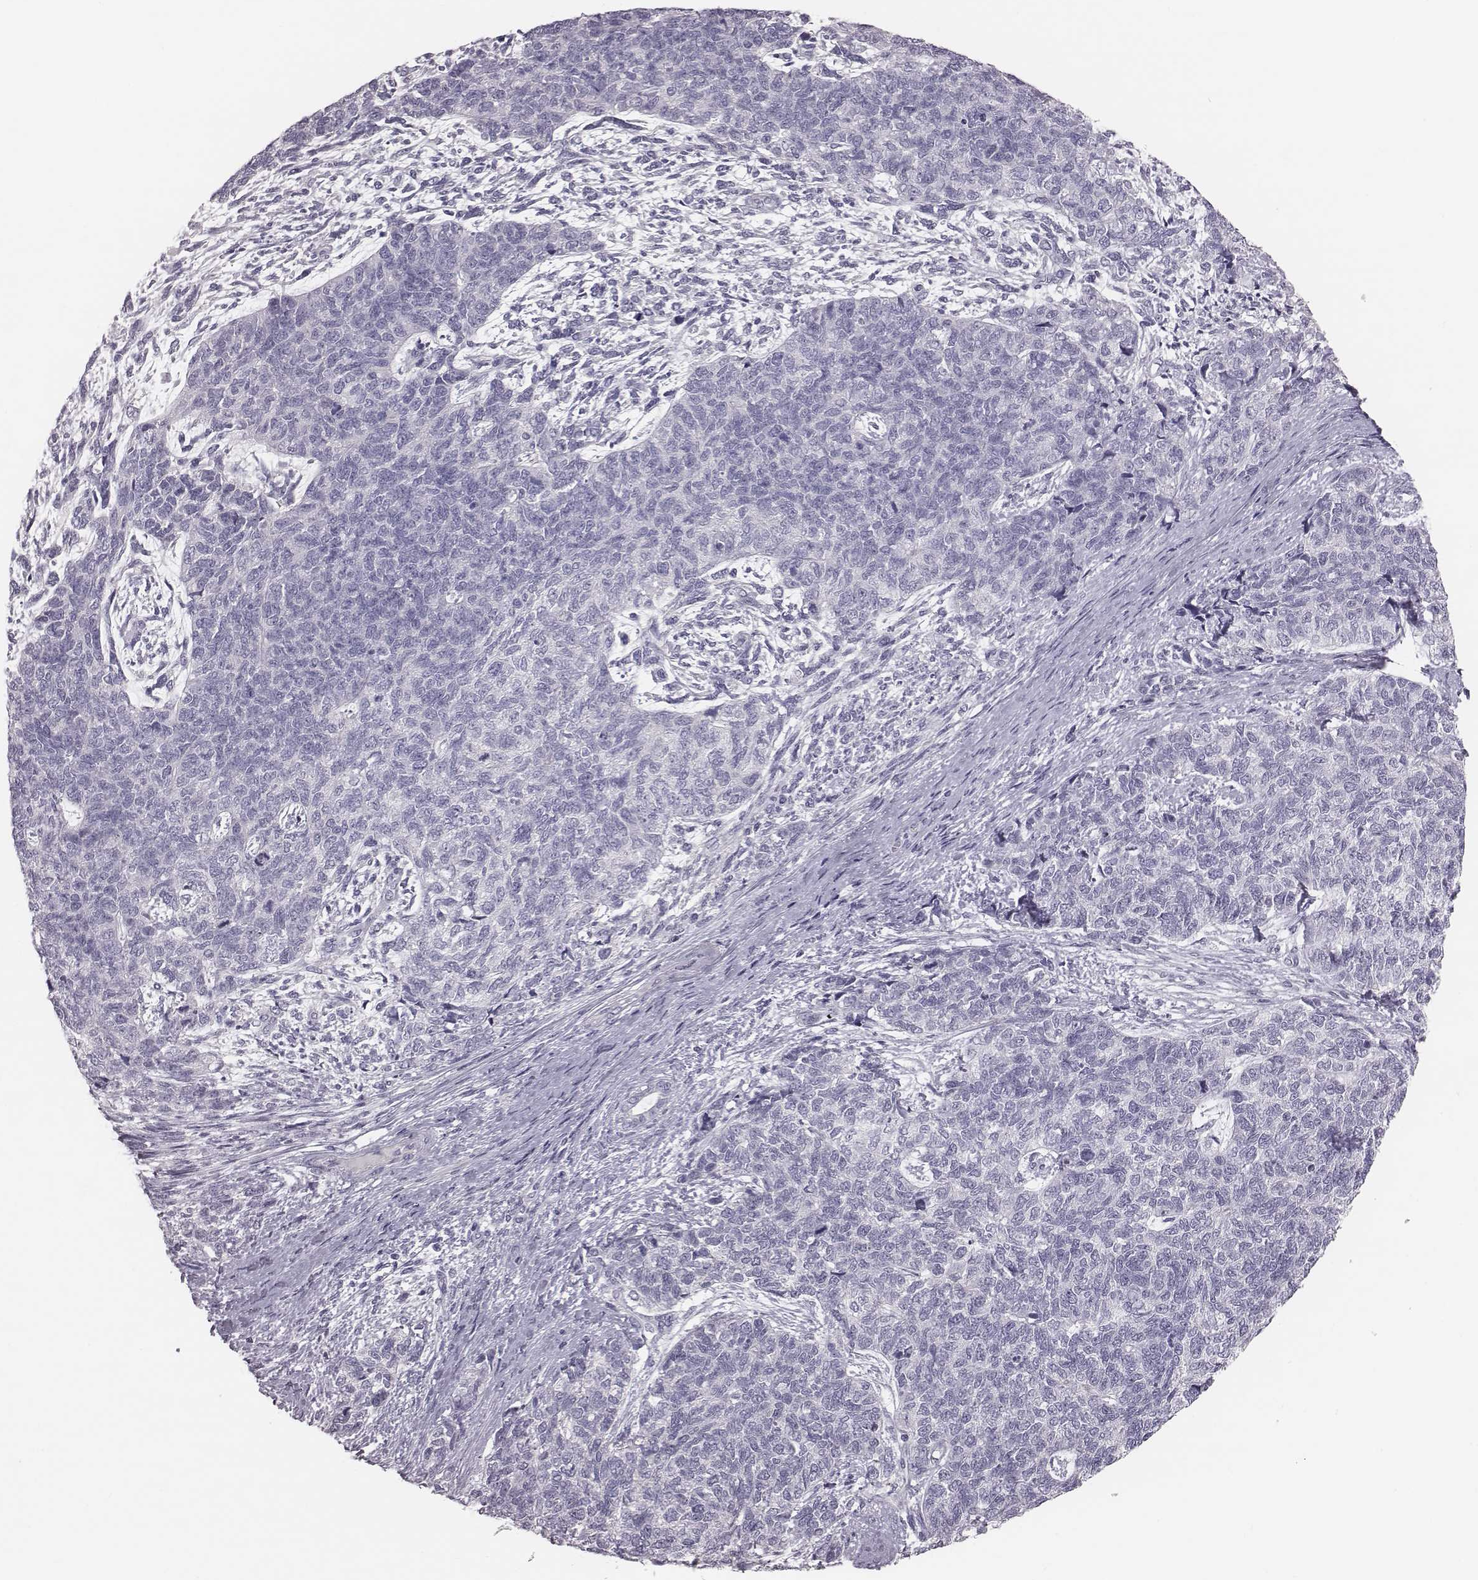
{"staining": {"intensity": "negative", "quantity": "none", "location": "none"}, "tissue": "cervical cancer", "cell_type": "Tumor cells", "image_type": "cancer", "snomed": [{"axis": "morphology", "description": "Squamous cell carcinoma, NOS"}, {"axis": "topography", "description": "Cervix"}], "caption": "An image of human cervical squamous cell carcinoma is negative for staining in tumor cells.", "gene": "C6orf58", "patient": {"sex": "female", "age": 63}}